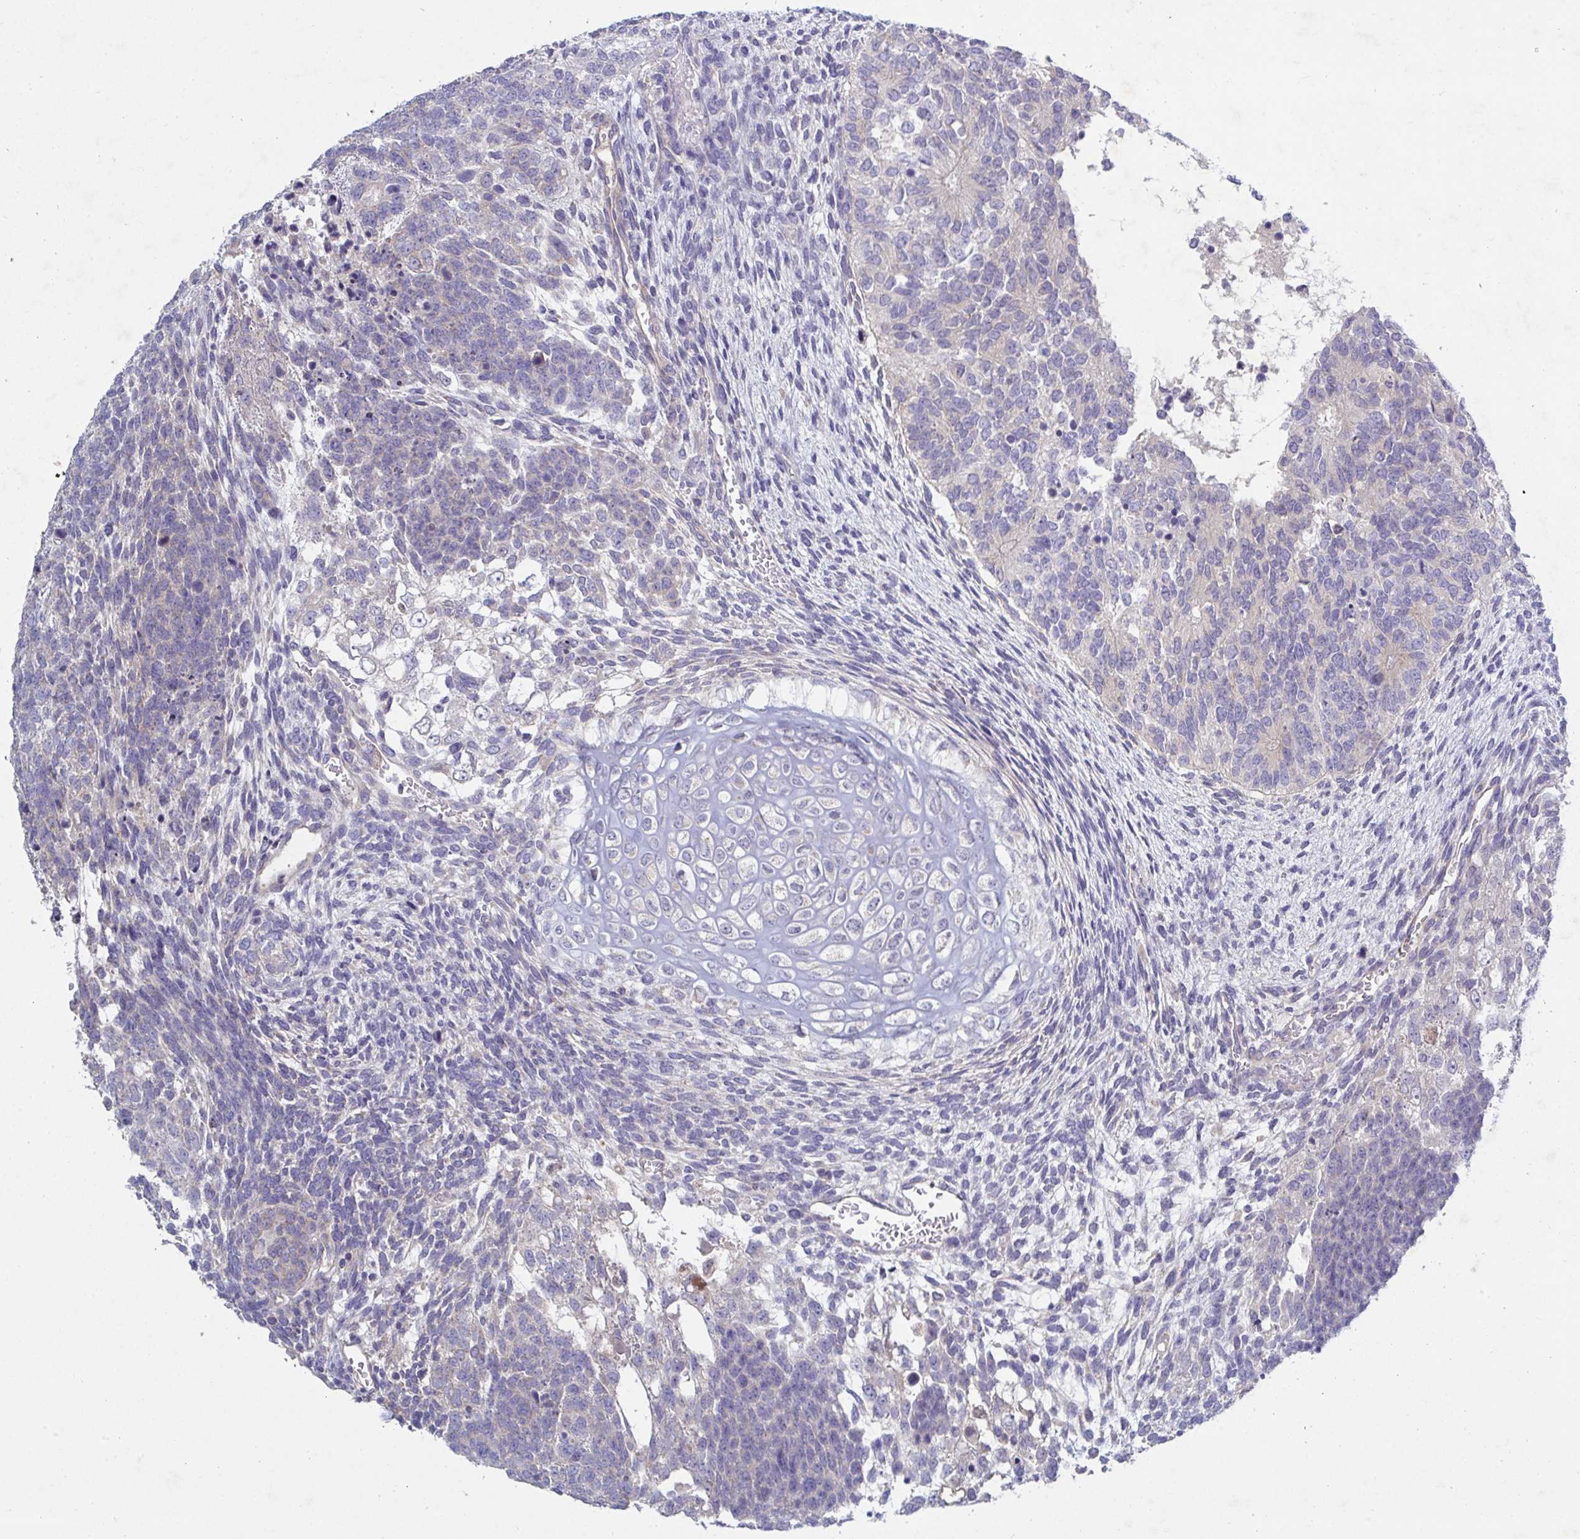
{"staining": {"intensity": "negative", "quantity": "none", "location": "none"}, "tissue": "testis cancer", "cell_type": "Tumor cells", "image_type": "cancer", "snomed": [{"axis": "morphology", "description": "Carcinoma, Embryonal, NOS"}, {"axis": "topography", "description": "Testis"}], "caption": "High power microscopy photomicrograph of an immunohistochemistry (IHC) photomicrograph of embryonal carcinoma (testis), revealing no significant expression in tumor cells. (Stains: DAB (3,3'-diaminobenzidine) IHC with hematoxylin counter stain, Microscopy: brightfield microscopy at high magnification).", "gene": "GALNT13", "patient": {"sex": "male", "age": 23}}